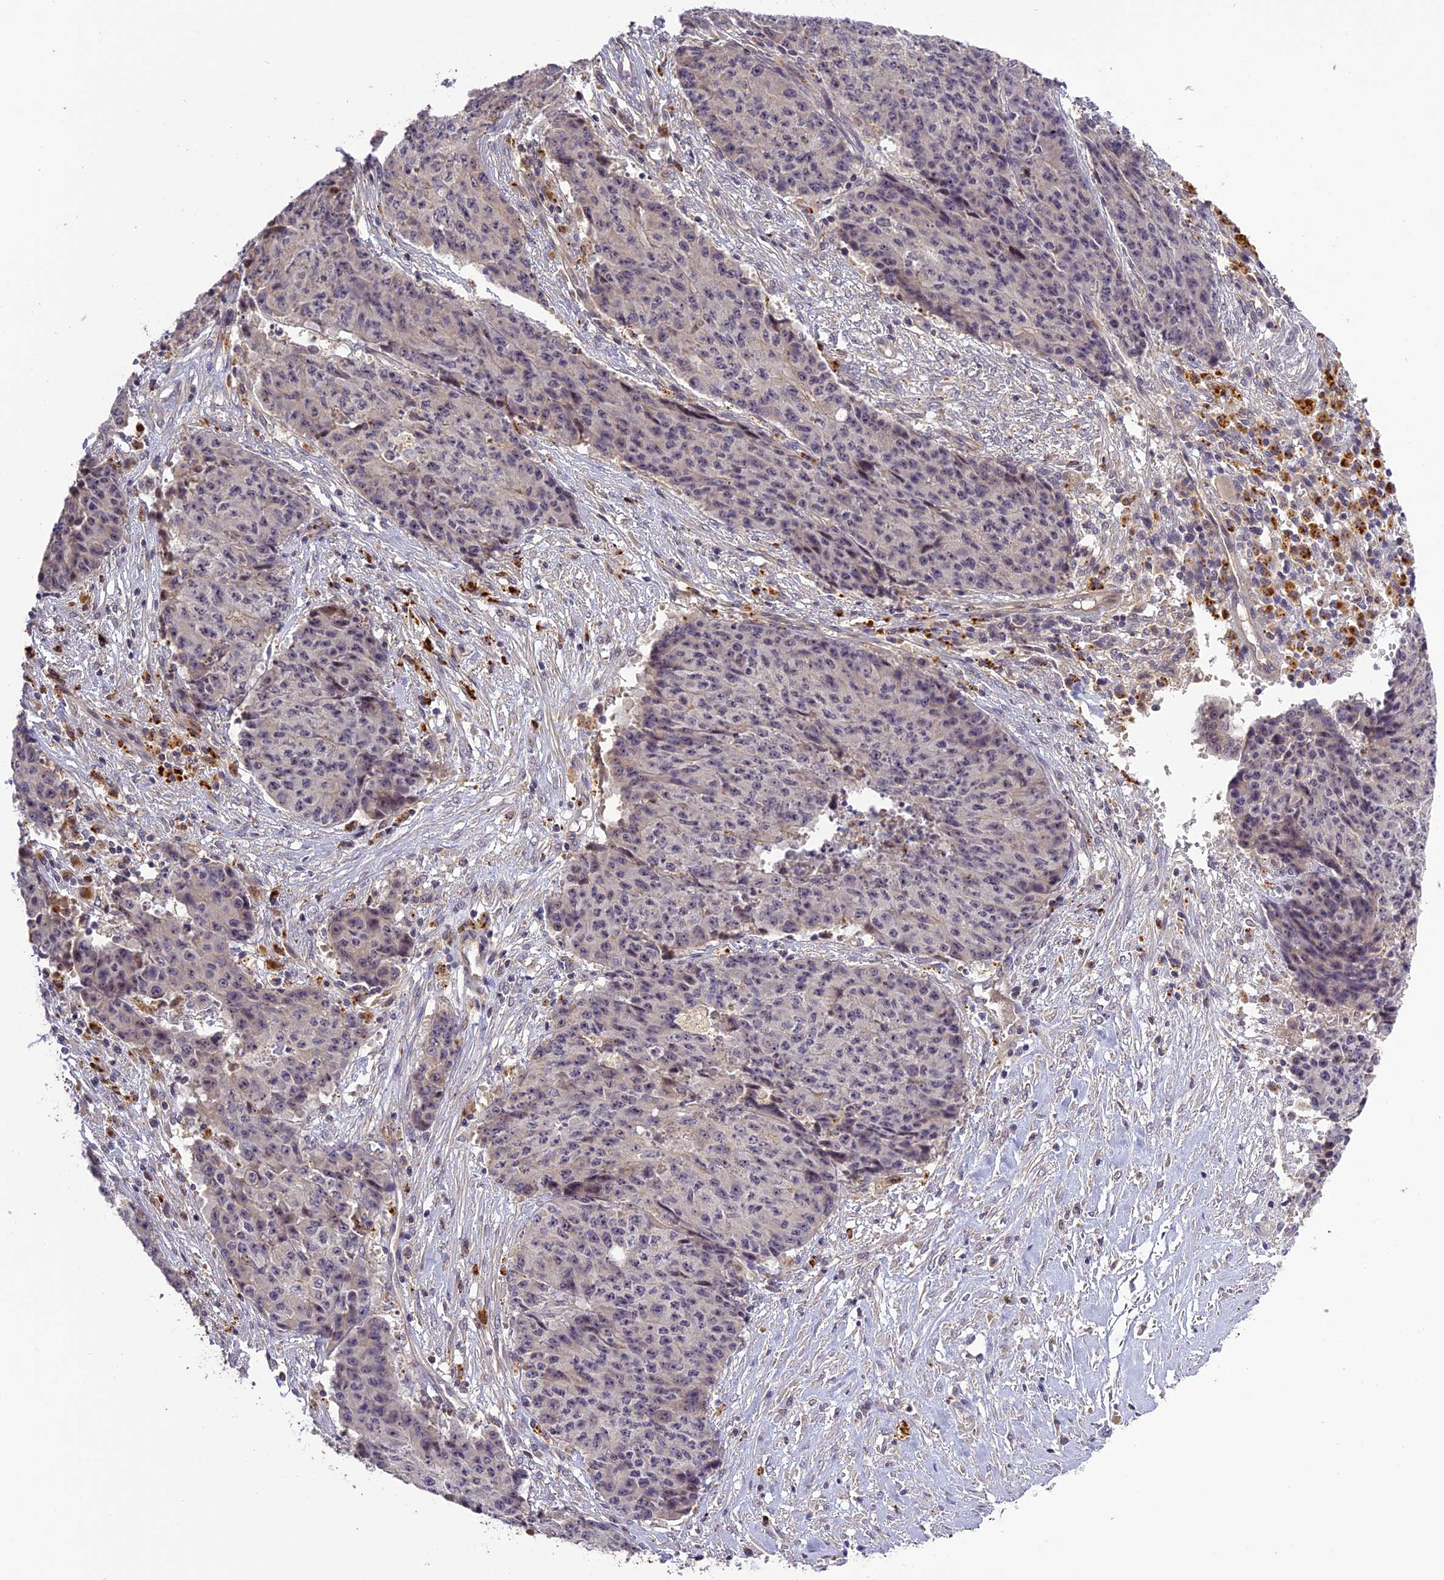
{"staining": {"intensity": "negative", "quantity": "none", "location": "none"}, "tissue": "ovarian cancer", "cell_type": "Tumor cells", "image_type": "cancer", "snomed": [{"axis": "morphology", "description": "Carcinoma, endometroid"}, {"axis": "topography", "description": "Ovary"}], "caption": "There is no significant expression in tumor cells of ovarian cancer. (DAB (3,3'-diaminobenzidine) IHC, high magnification).", "gene": "FNIP2", "patient": {"sex": "female", "age": 42}}